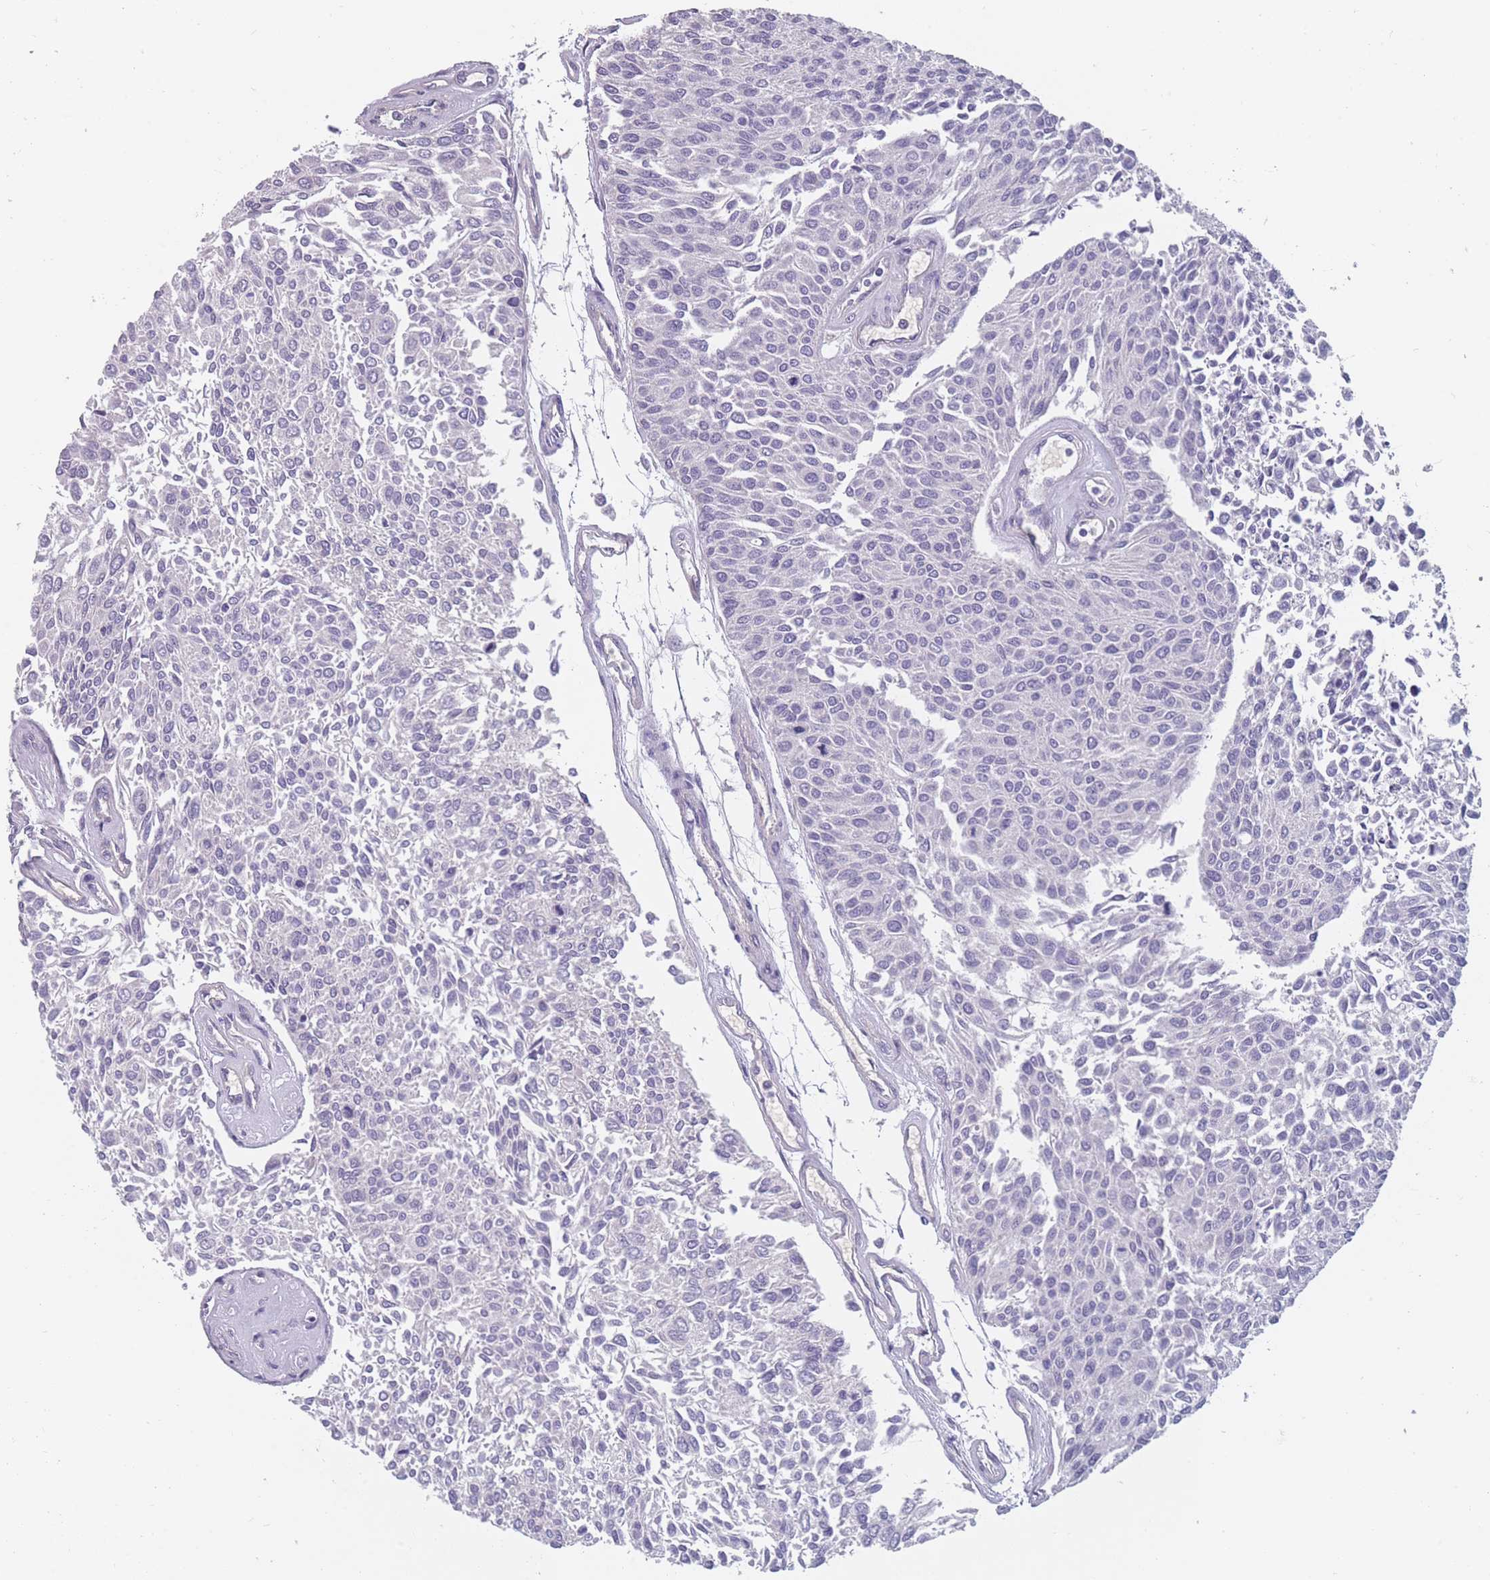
{"staining": {"intensity": "negative", "quantity": "none", "location": "none"}, "tissue": "urothelial cancer", "cell_type": "Tumor cells", "image_type": "cancer", "snomed": [{"axis": "morphology", "description": "Urothelial carcinoma, NOS"}, {"axis": "topography", "description": "Urinary bladder"}], "caption": "Protein analysis of transitional cell carcinoma displays no significant expression in tumor cells.", "gene": "FAM83F", "patient": {"sex": "male", "age": 55}}